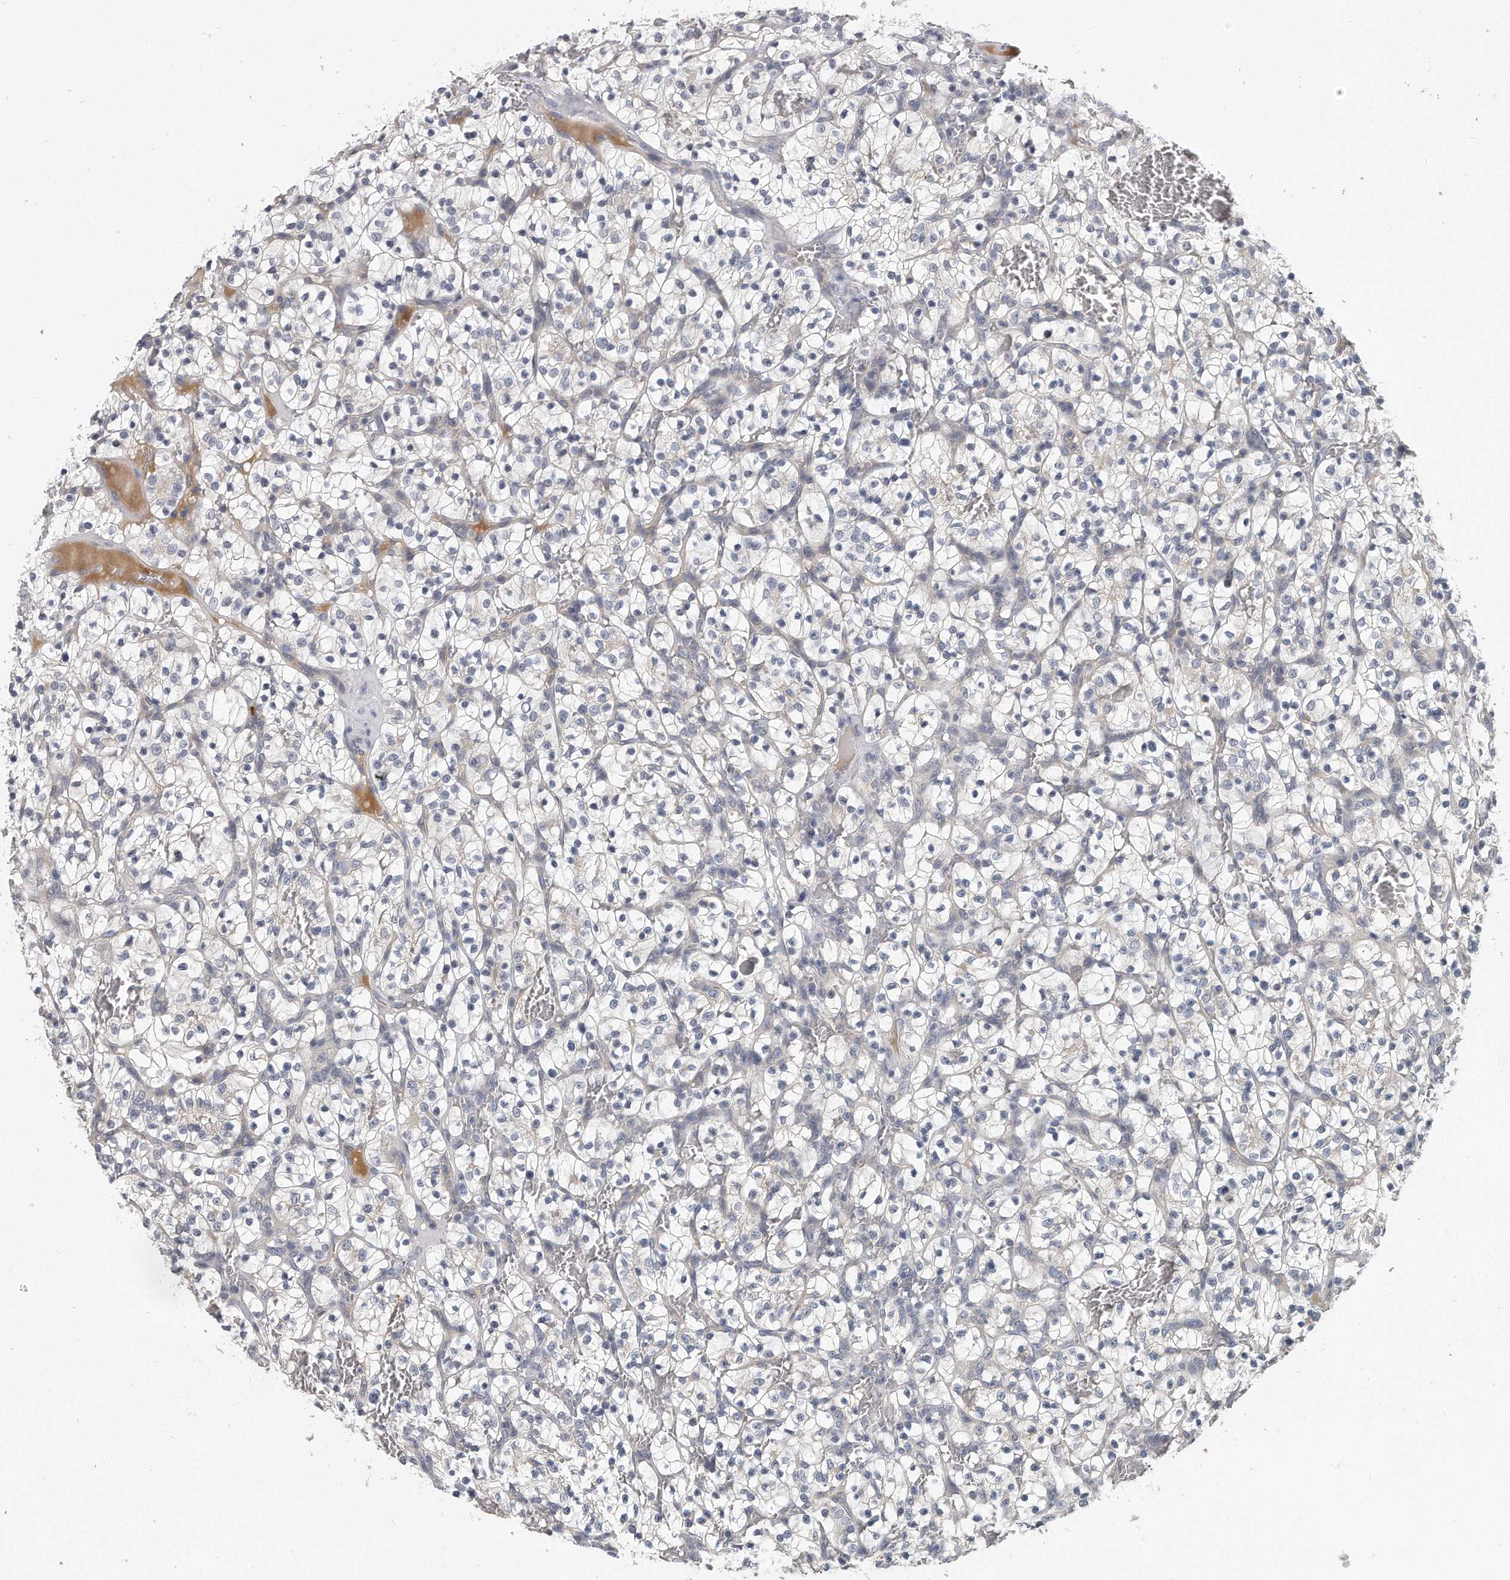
{"staining": {"intensity": "negative", "quantity": "none", "location": "none"}, "tissue": "renal cancer", "cell_type": "Tumor cells", "image_type": "cancer", "snomed": [{"axis": "morphology", "description": "Adenocarcinoma, NOS"}, {"axis": "topography", "description": "Kidney"}], "caption": "This is an immunohistochemistry photomicrograph of human renal cancer. There is no expression in tumor cells.", "gene": "KLHL7", "patient": {"sex": "female", "age": 57}}